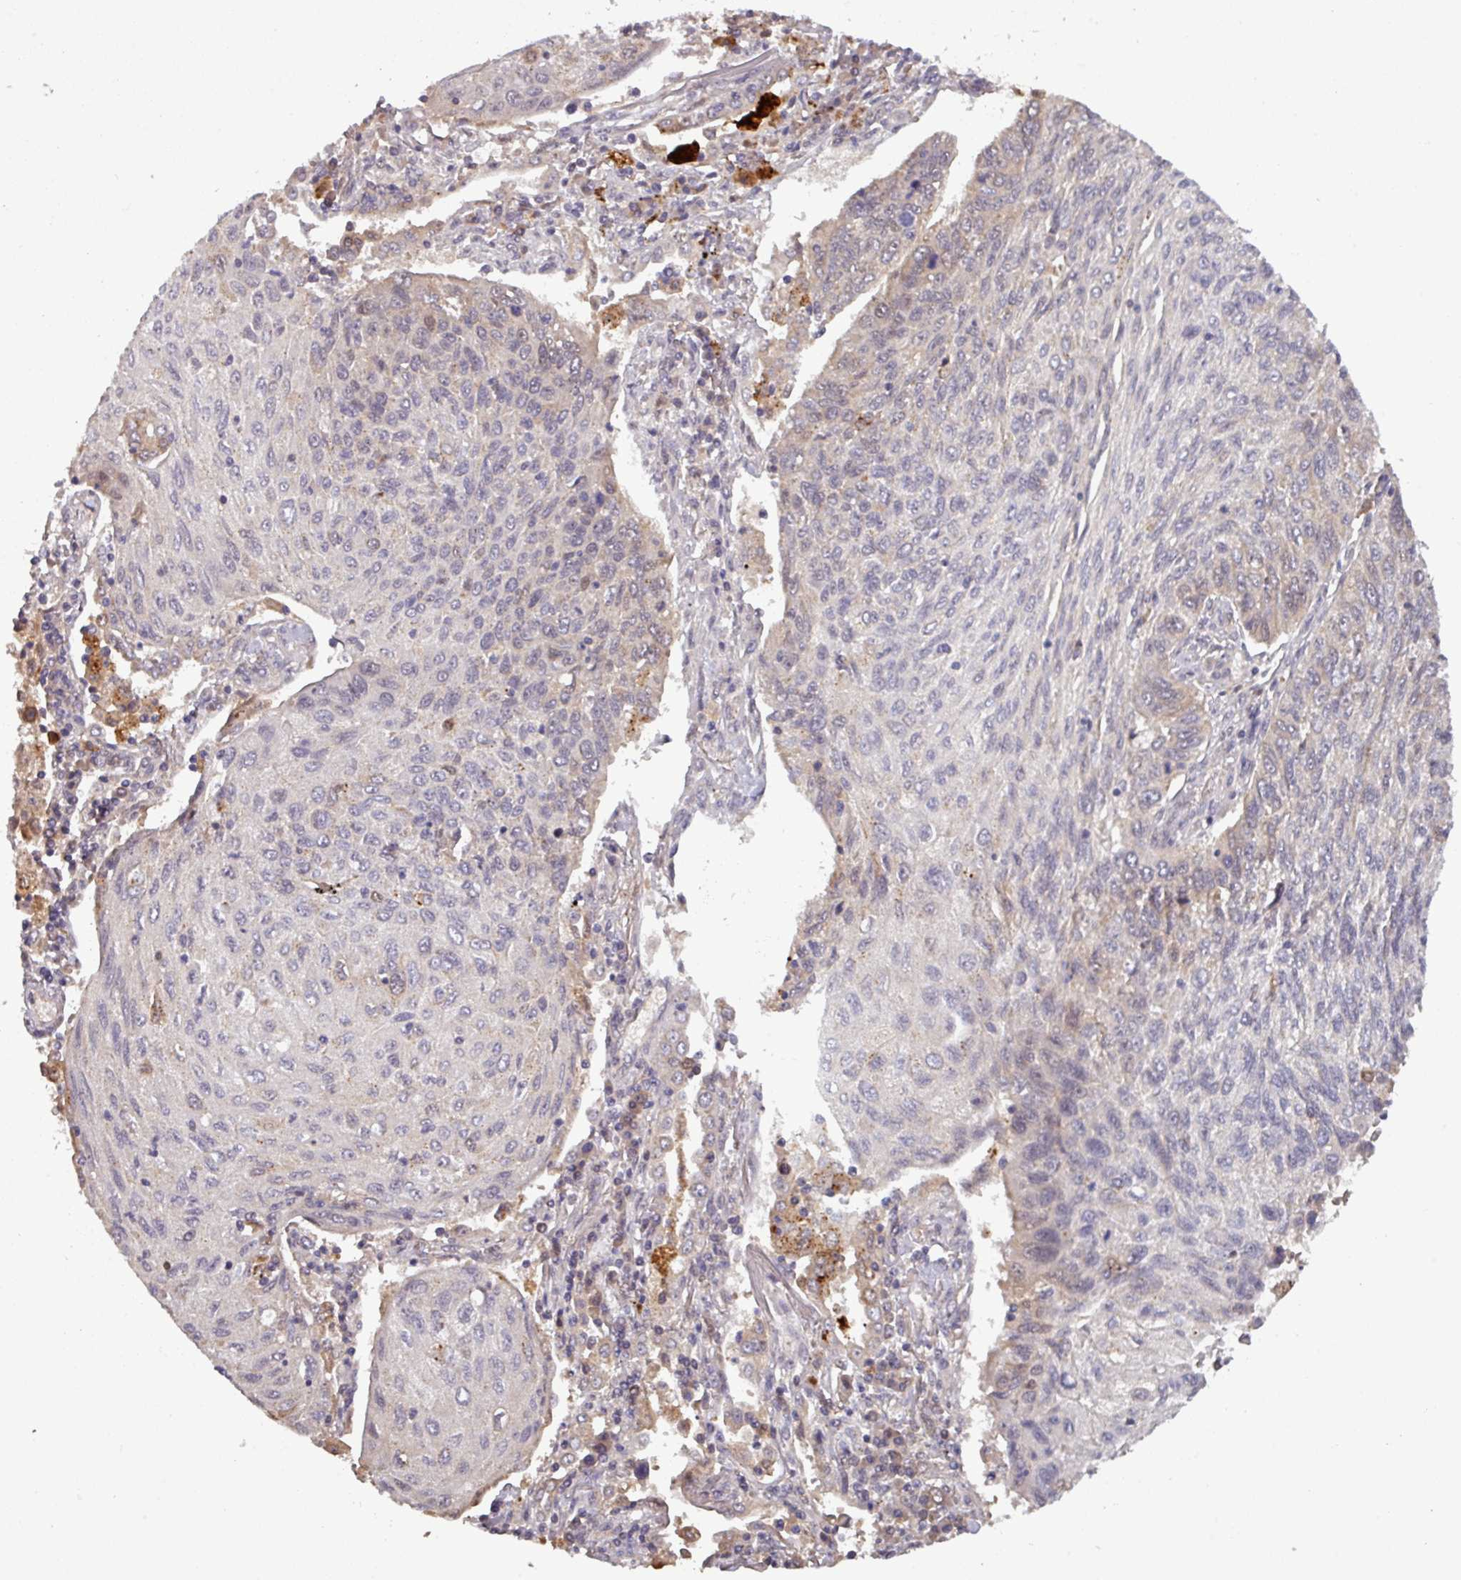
{"staining": {"intensity": "weak", "quantity": "<25%", "location": "cytoplasmic/membranous"}, "tissue": "lung cancer", "cell_type": "Tumor cells", "image_type": "cancer", "snomed": [{"axis": "morphology", "description": "Squamous cell carcinoma, NOS"}, {"axis": "topography", "description": "Lung"}], "caption": "High magnification brightfield microscopy of lung cancer (squamous cell carcinoma) stained with DAB (brown) and counterstained with hematoxylin (blue): tumor cells show no significant staining. (Brightfield microscopy of DAB (3,3'-diaminobenzidine) immunohistochemistry (IHC) at high magnification).", "gene": "PUS1", "patient": {"sex": "female", "age": 66}}